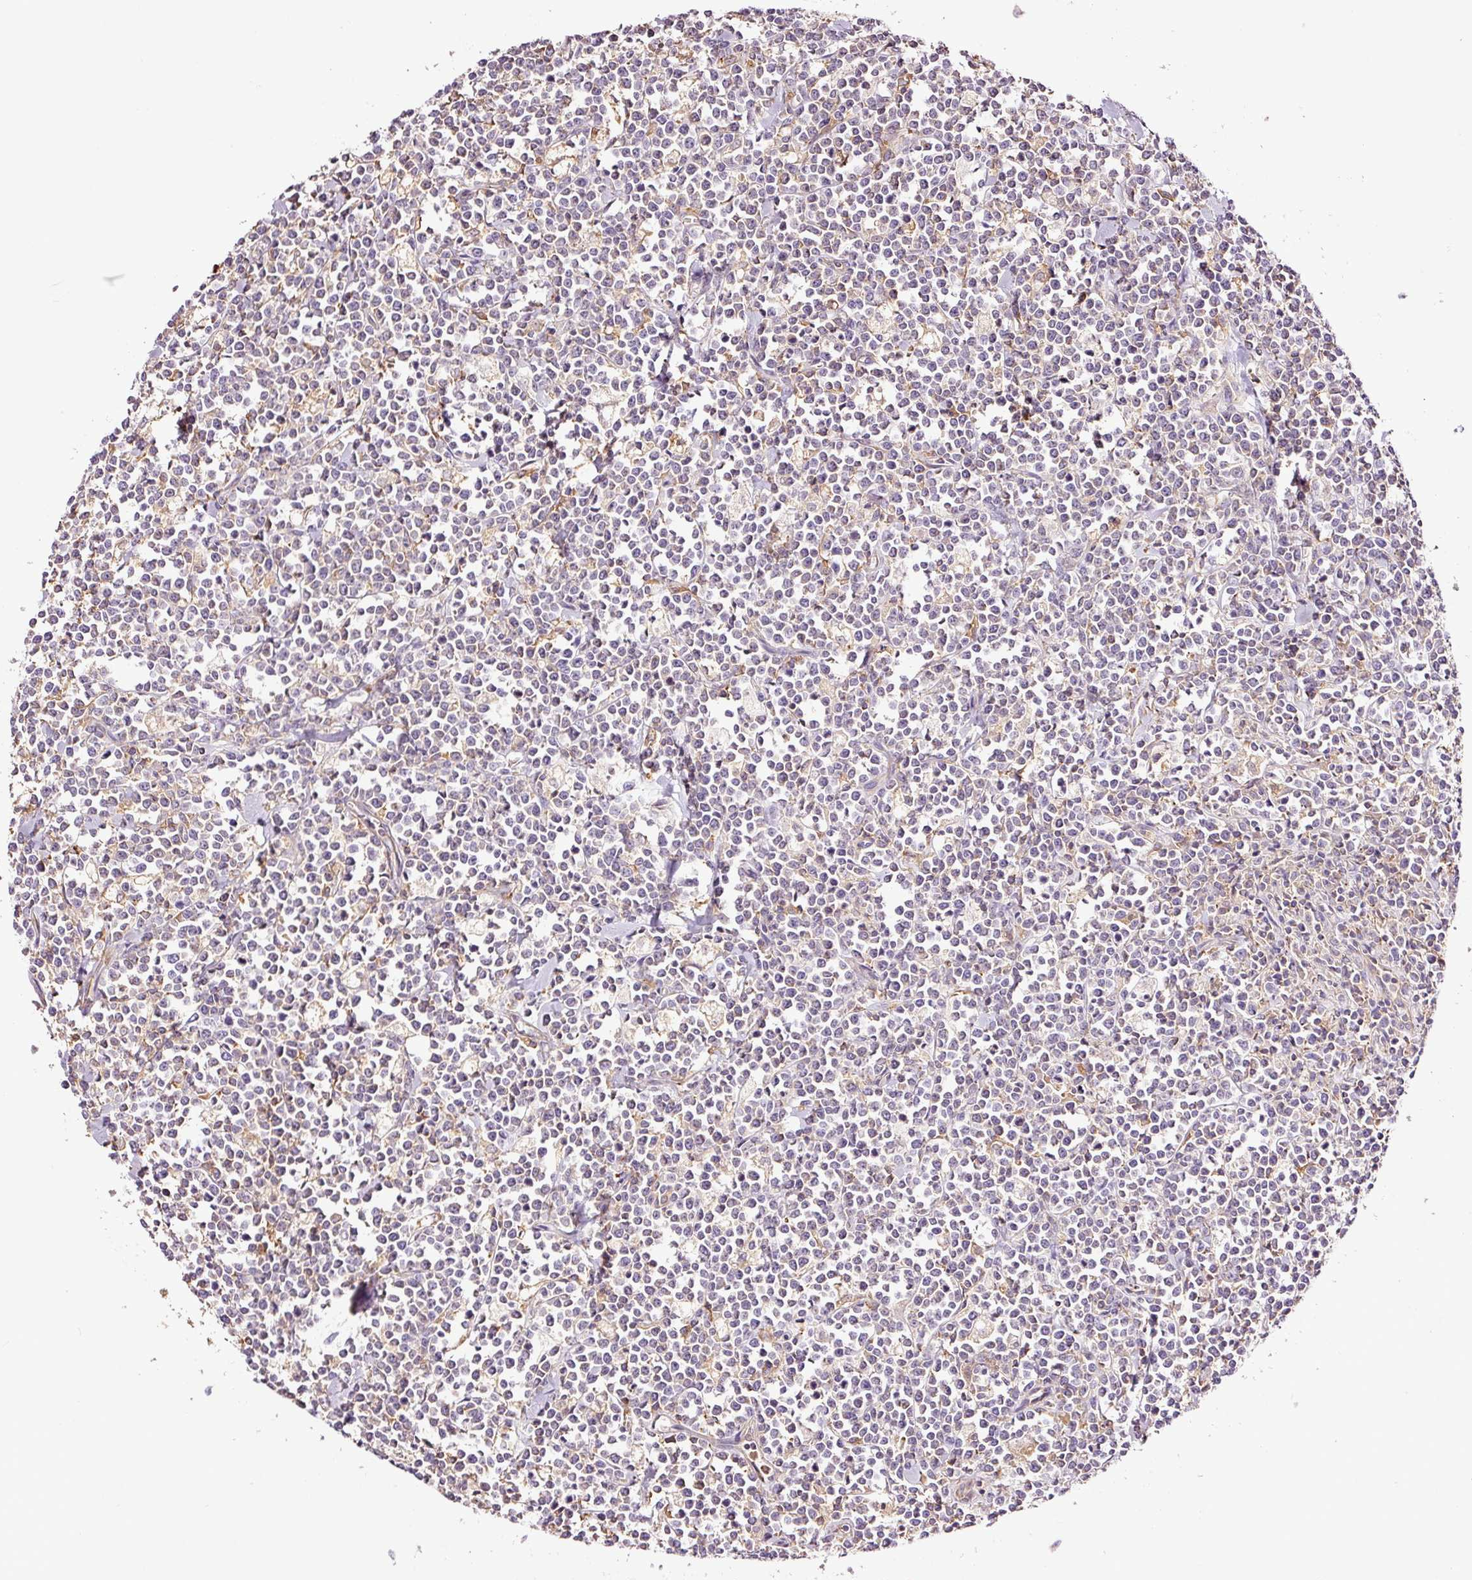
{"staining": {"intensity": "negative", "quantity": "none", "location": "none"}, "tissue": "lymphoma", "cell_type": "Tumor cells", "image_type": "cancer", "snomed": [{"axis": "morphology", "description": "Malignant lymphoma, non-Hodgkin's type, High grade"}, {"axis": "topography", "description": "Small intestine"}, {"axis": "topography", "description": "Colon"}], "caption": "IHC histopathology image of neoplastic tissue: lymphoma stained with DAB (3,3'-diaminobenzidine) reveals no significant protein positivity in tumor cells.", "gene": "METAP1", "patient": {"sex": "male", "age": 8}}